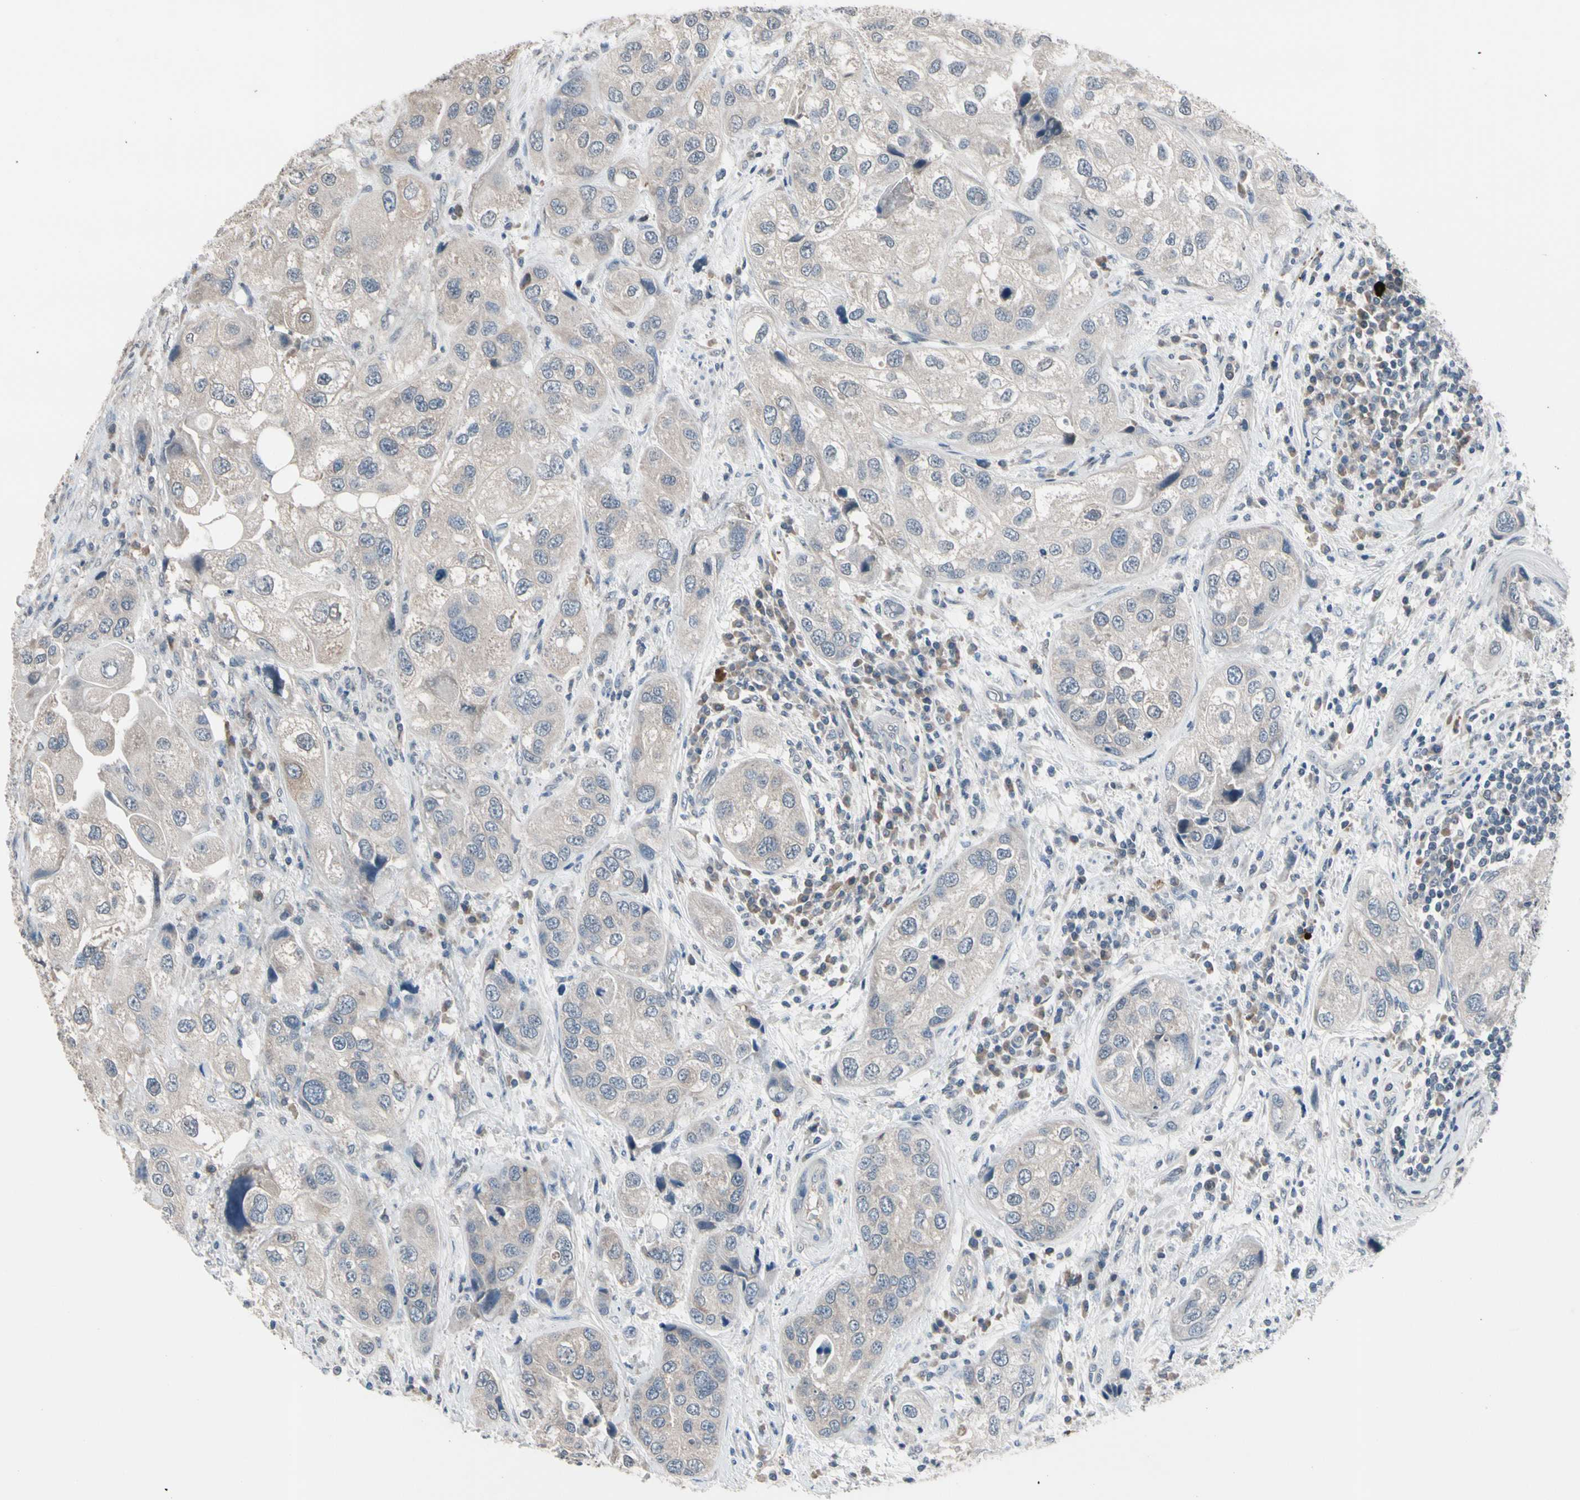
{"staining": {"intensity": "weak", "quantity": "25%-75%", "location": "cytoplasmic/membranous"}, "tissue": "urothelial cancer", "cell_type": "Tumor cells", "image_type": "cancer", "snomed": [{"axis": "morphology", "description": "Urothelial carcinoma, High grade"}, {"axis": "topography", "description": "Urinary bladder"}], "caption": "A brown stain highlights weak cytoplasmic/membranous staining of a protein in human urothelial cancer tumor cells.", "gene": "SV2A", "patient": {"sex": "female", "age": 64}}